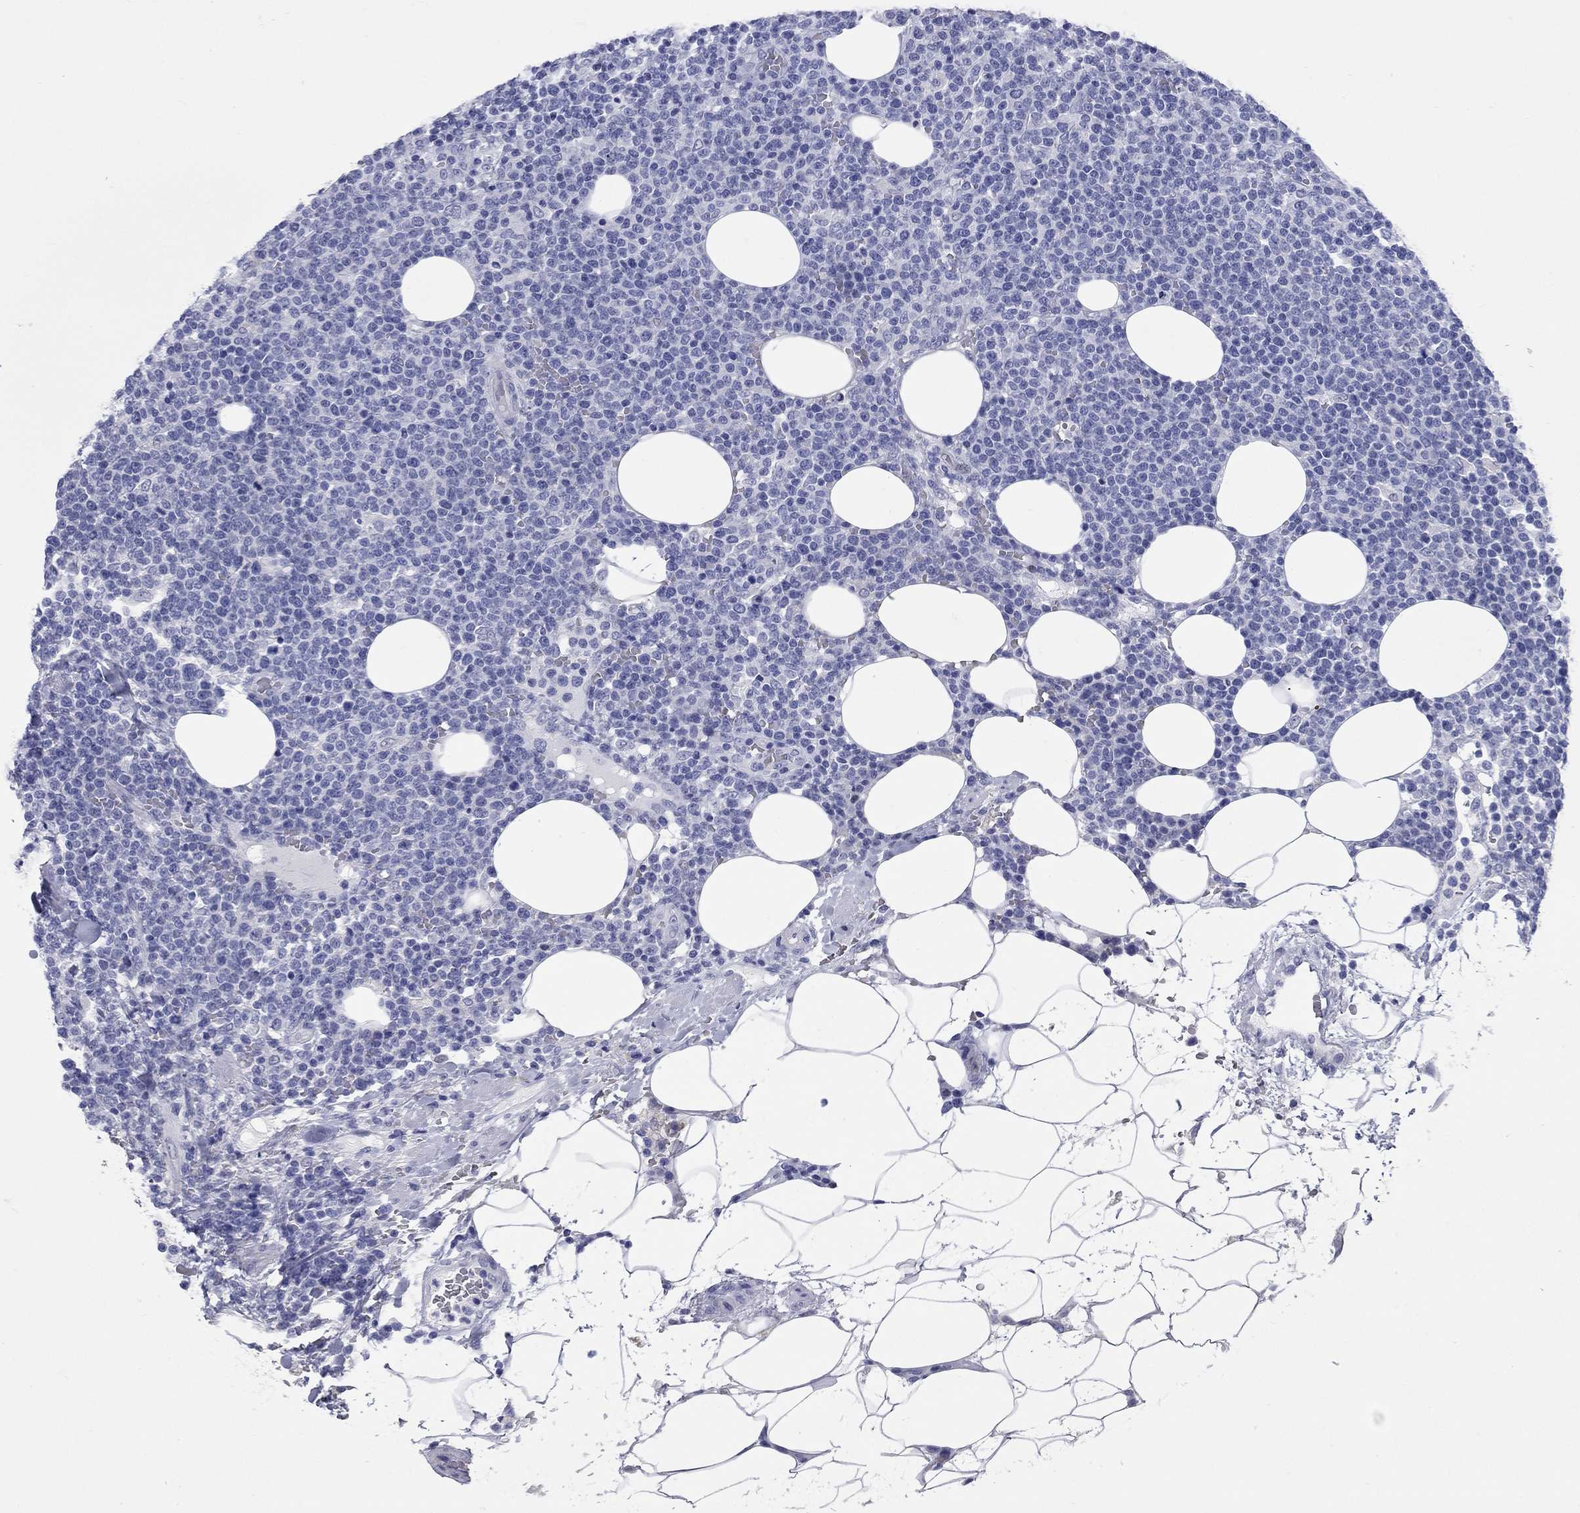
{"staining": {"intensity": "negative", "quantity": "none", "location": "none"}, "tissue": "lymphoma", "cell_type": "Tumor cells", "image_type": "cancer", "snomed": [{"axis": "morphology", "description": "Malignant lymphoma, non-Hodgkin's type, High grade"}, {"axis": "topography", "description": "Lymph node"}], "caption": "Tumor cells show no significant protein positivity in lymphoma.", "gene": "CCNA1", "patient": {"sex": "male", "age": 61}}